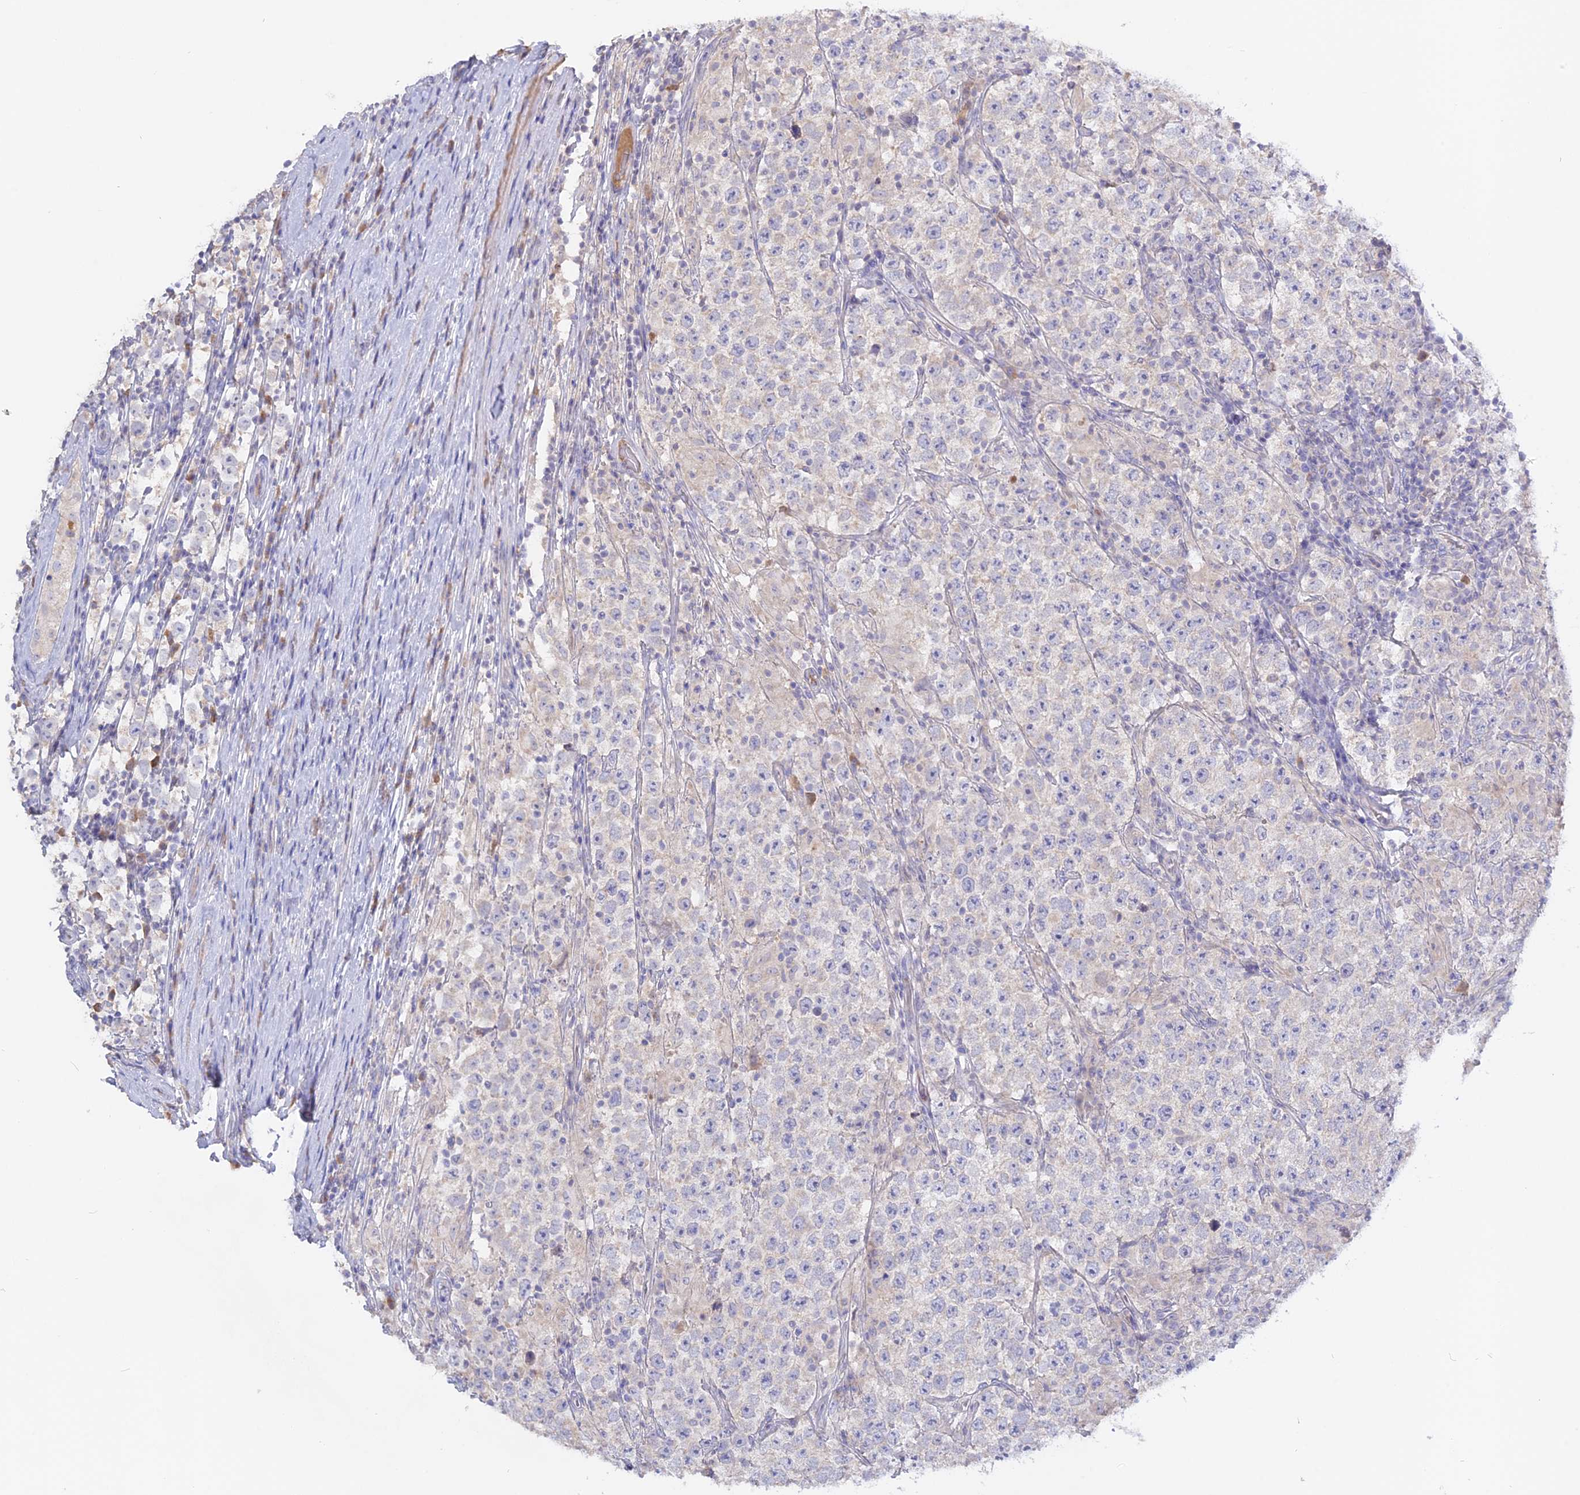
{"staining": {"intensity": "negative", "quantity": "none", "location": "none"}, "tissue": "testis cancer", "cell_type": "Tumor cells", "image_type": "cancer", "snomed": [{"axis": "morphology", "description": "Normal tissue, NOS"}, {"axis": "morphology", "description": "Urothelial carcinoma, High grade"}, {"axis": "morphology", "description": "Seminoma, NOS"}, {"axis": "morphology", "description": "Carcinoma, Embryonal, NOS"}, {"axis": "topography", "description": "Urinary bladder"}, {"axis": "topography", "description": "Testis"}], "caption": "Testis cancer (seminoma) was stained to show a protein in brown. There is no significant positivity in tumor cells.", "gene": "ADGRA1", "patient": {"sex": "male", "age": 41}}